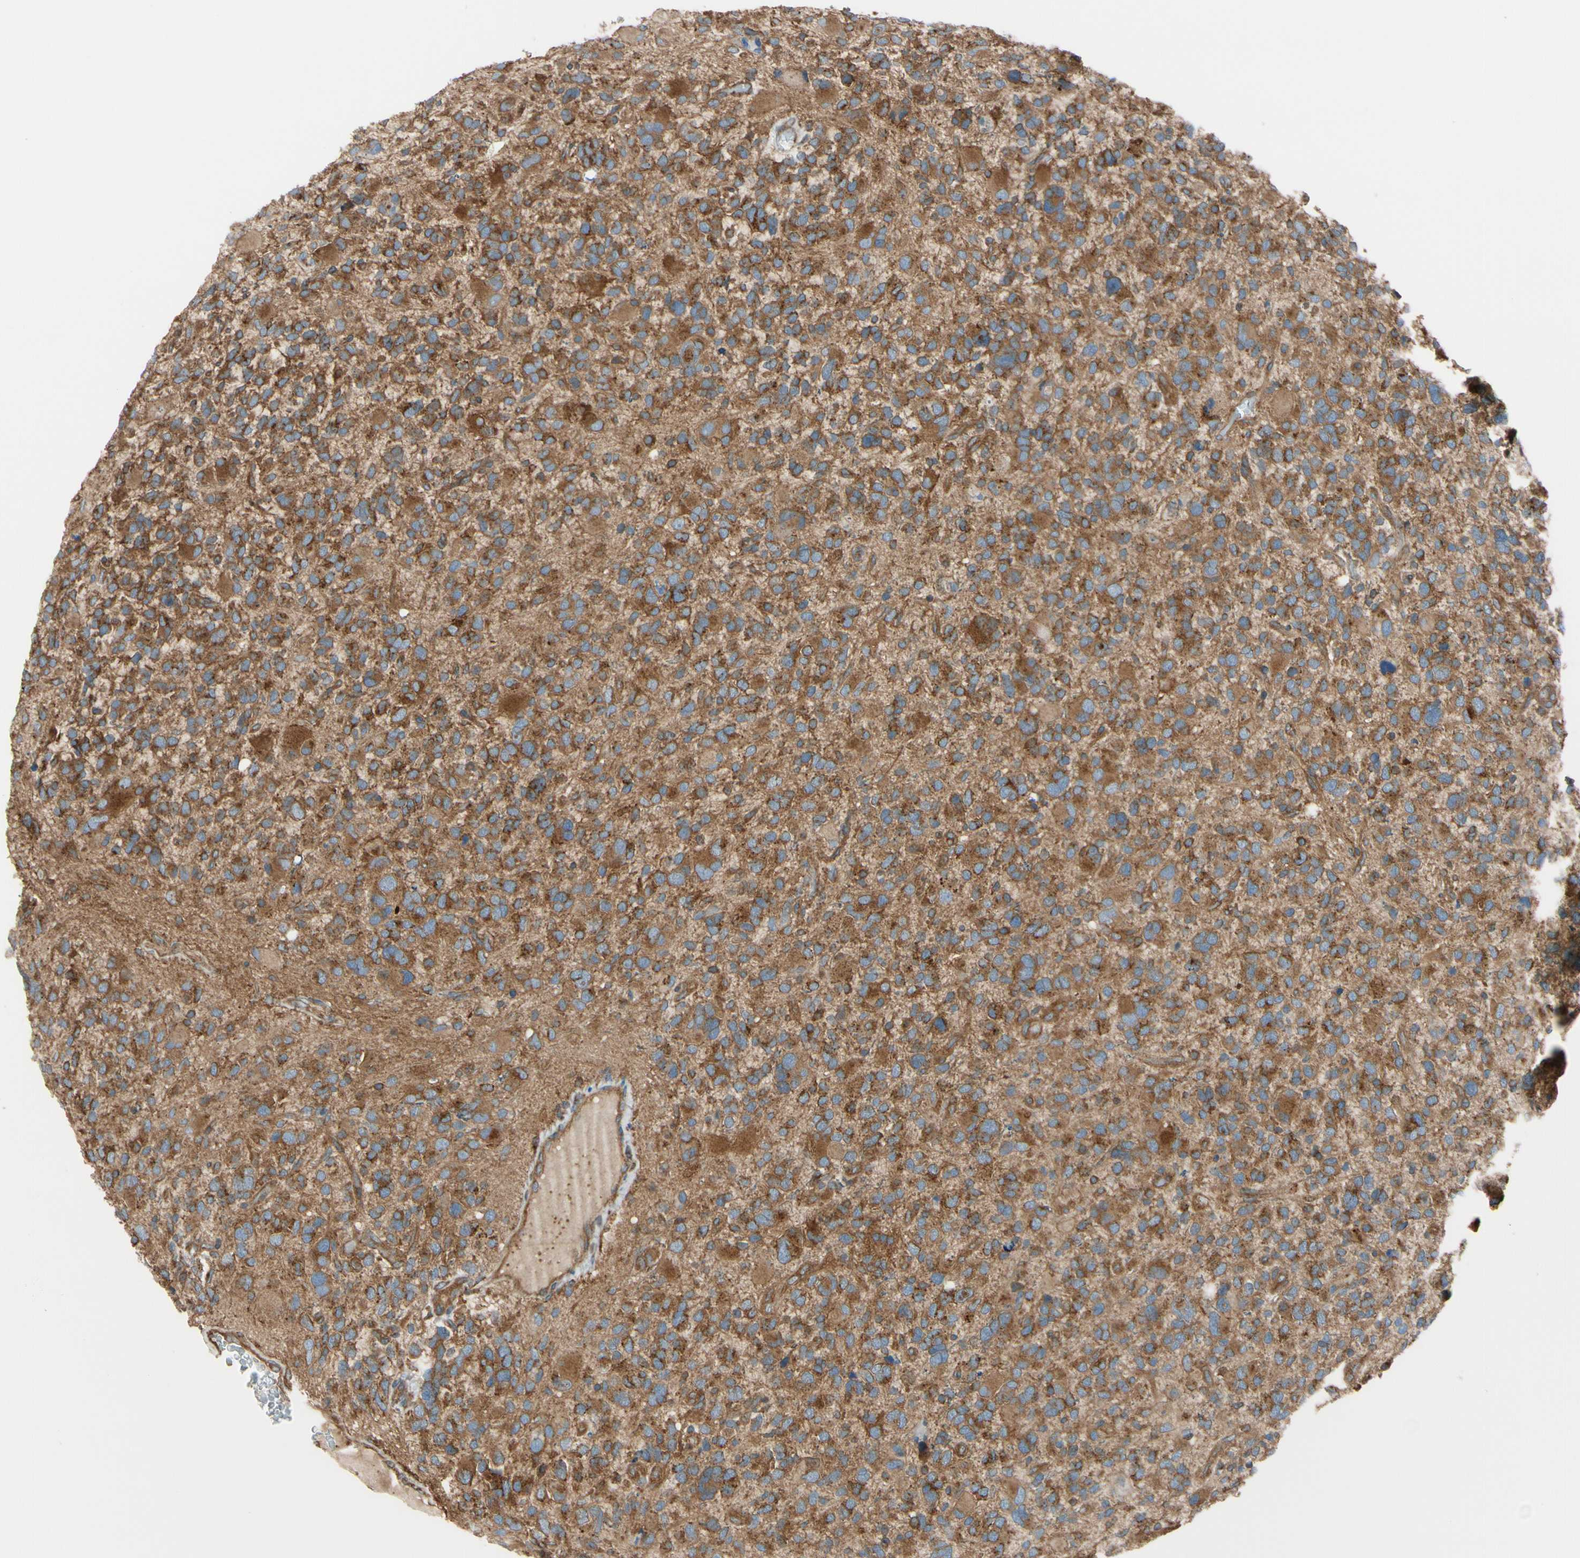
{"staining": {"intensity": "moderate", "quantity": ">75%", "location": "cytoplasmic/membranous"}, "tissue": "glioma", "cell_type": "Tumor cells", "image_type": "cancer", "snomed": [{"axis": "morphology", "description": "Glioma, malignant, High grade"}, {"axis": "topography", "description": "Brain"}], "caption": "Immunohistochemistry (IHC) of high-grade glioma (malignant) reveals medium levels of moderate cytoplasmic/membranous positivity in approximately >75% of tumor cells.", "gene": "EPS15", "patient": {"sex": "male", "age": 48}}